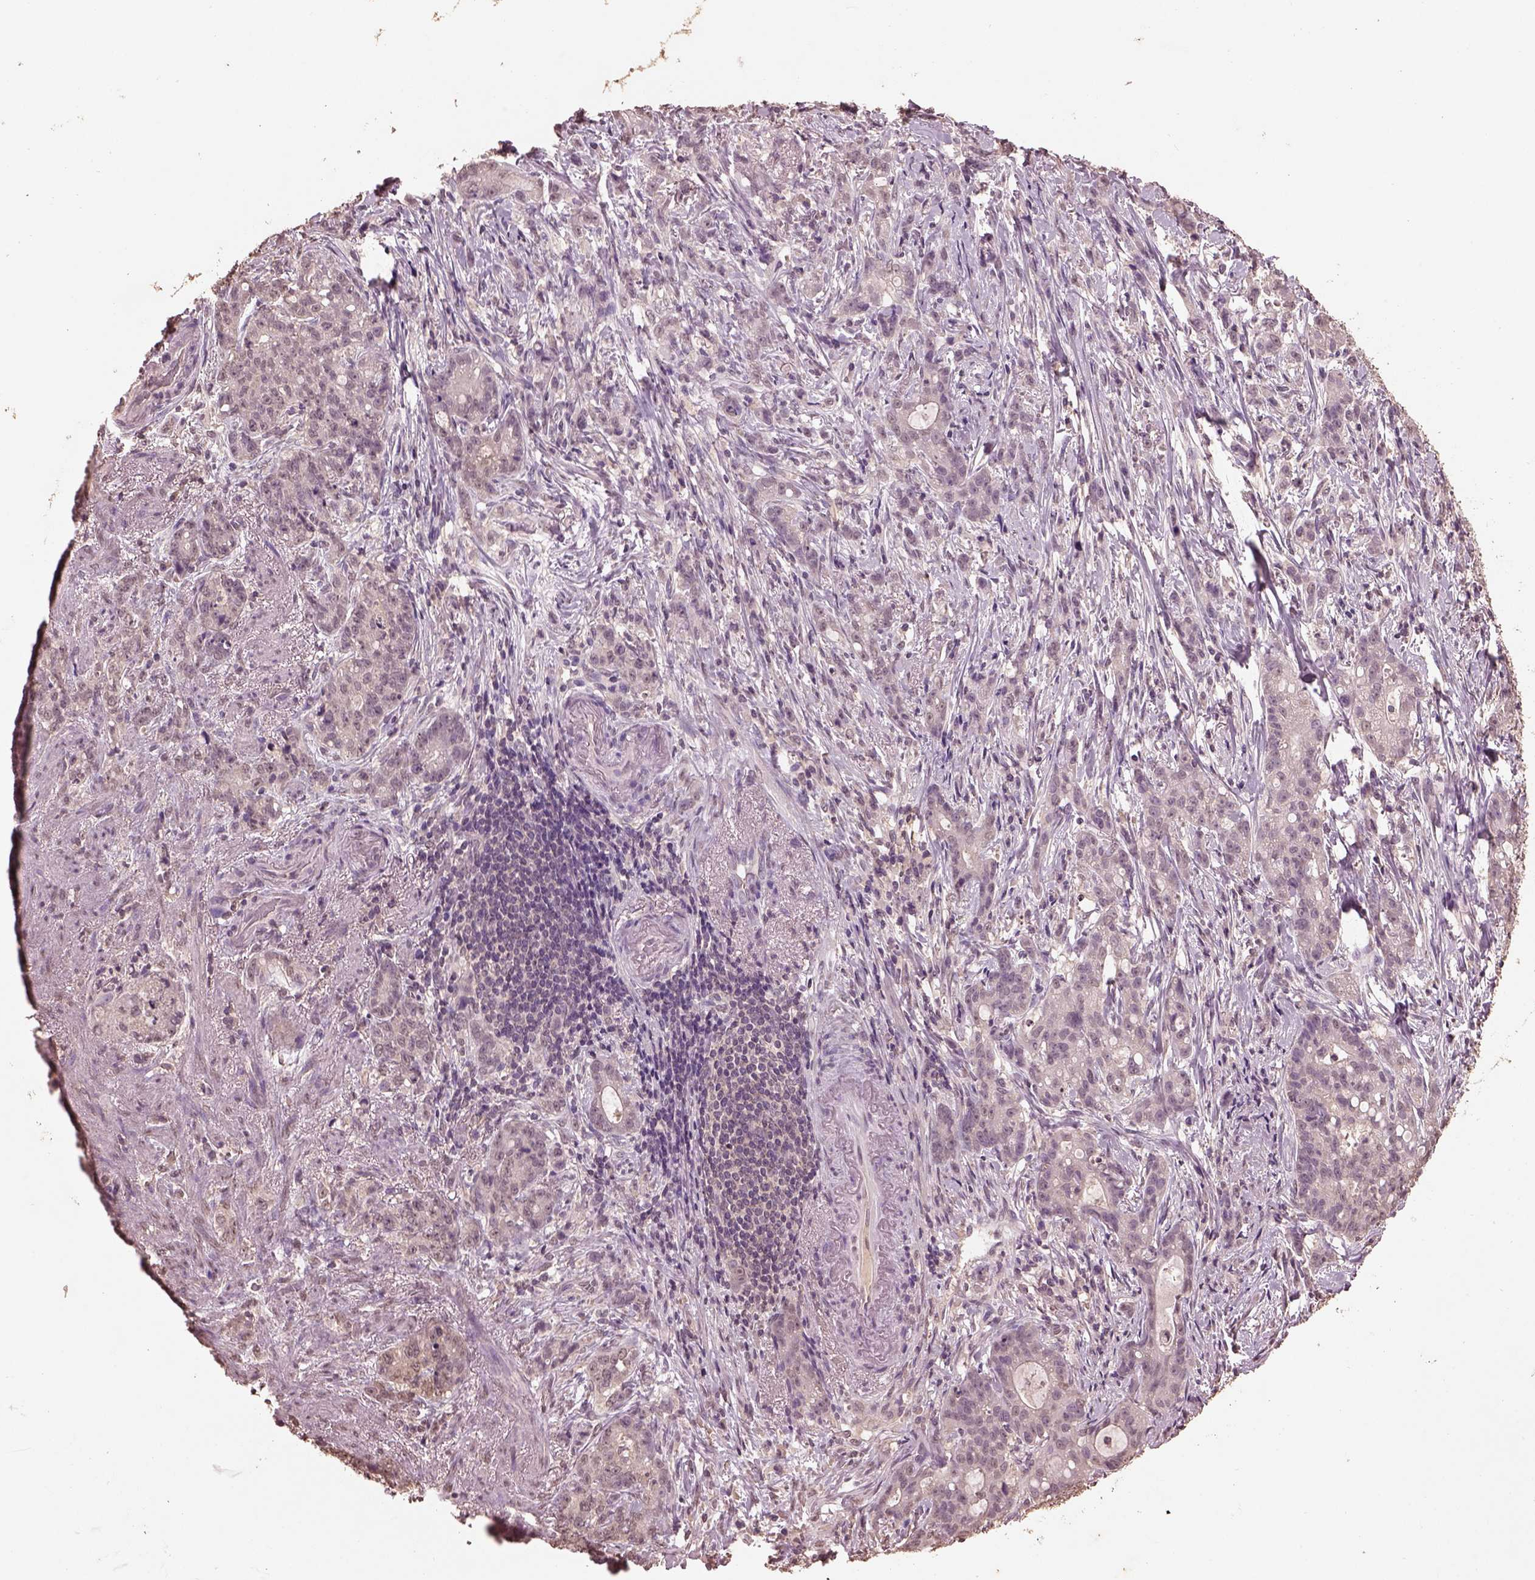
{"staining": {"intensity": "negative", "quantity": "none", "location": "none"}, "tissue": "stomach cancer", "cell_type": "Tumor cells", "image_type": "cancer", "snomed": [{"axis": "morphology", "description": "Adenocarcinoma, NOS"}, {"axis": "topography", "description": "Stomach, lower"}], "caption": "High magnification brightfield microscopy of stomach adenocarcinoma stained with DAB (3,3'-diaminobenzidine) (brown) and counterstained with hematoxylin (blue): tumor cells show no significant expression.", "gene": "CPT1C", "patient": {"sex": "male", "age": 88}}